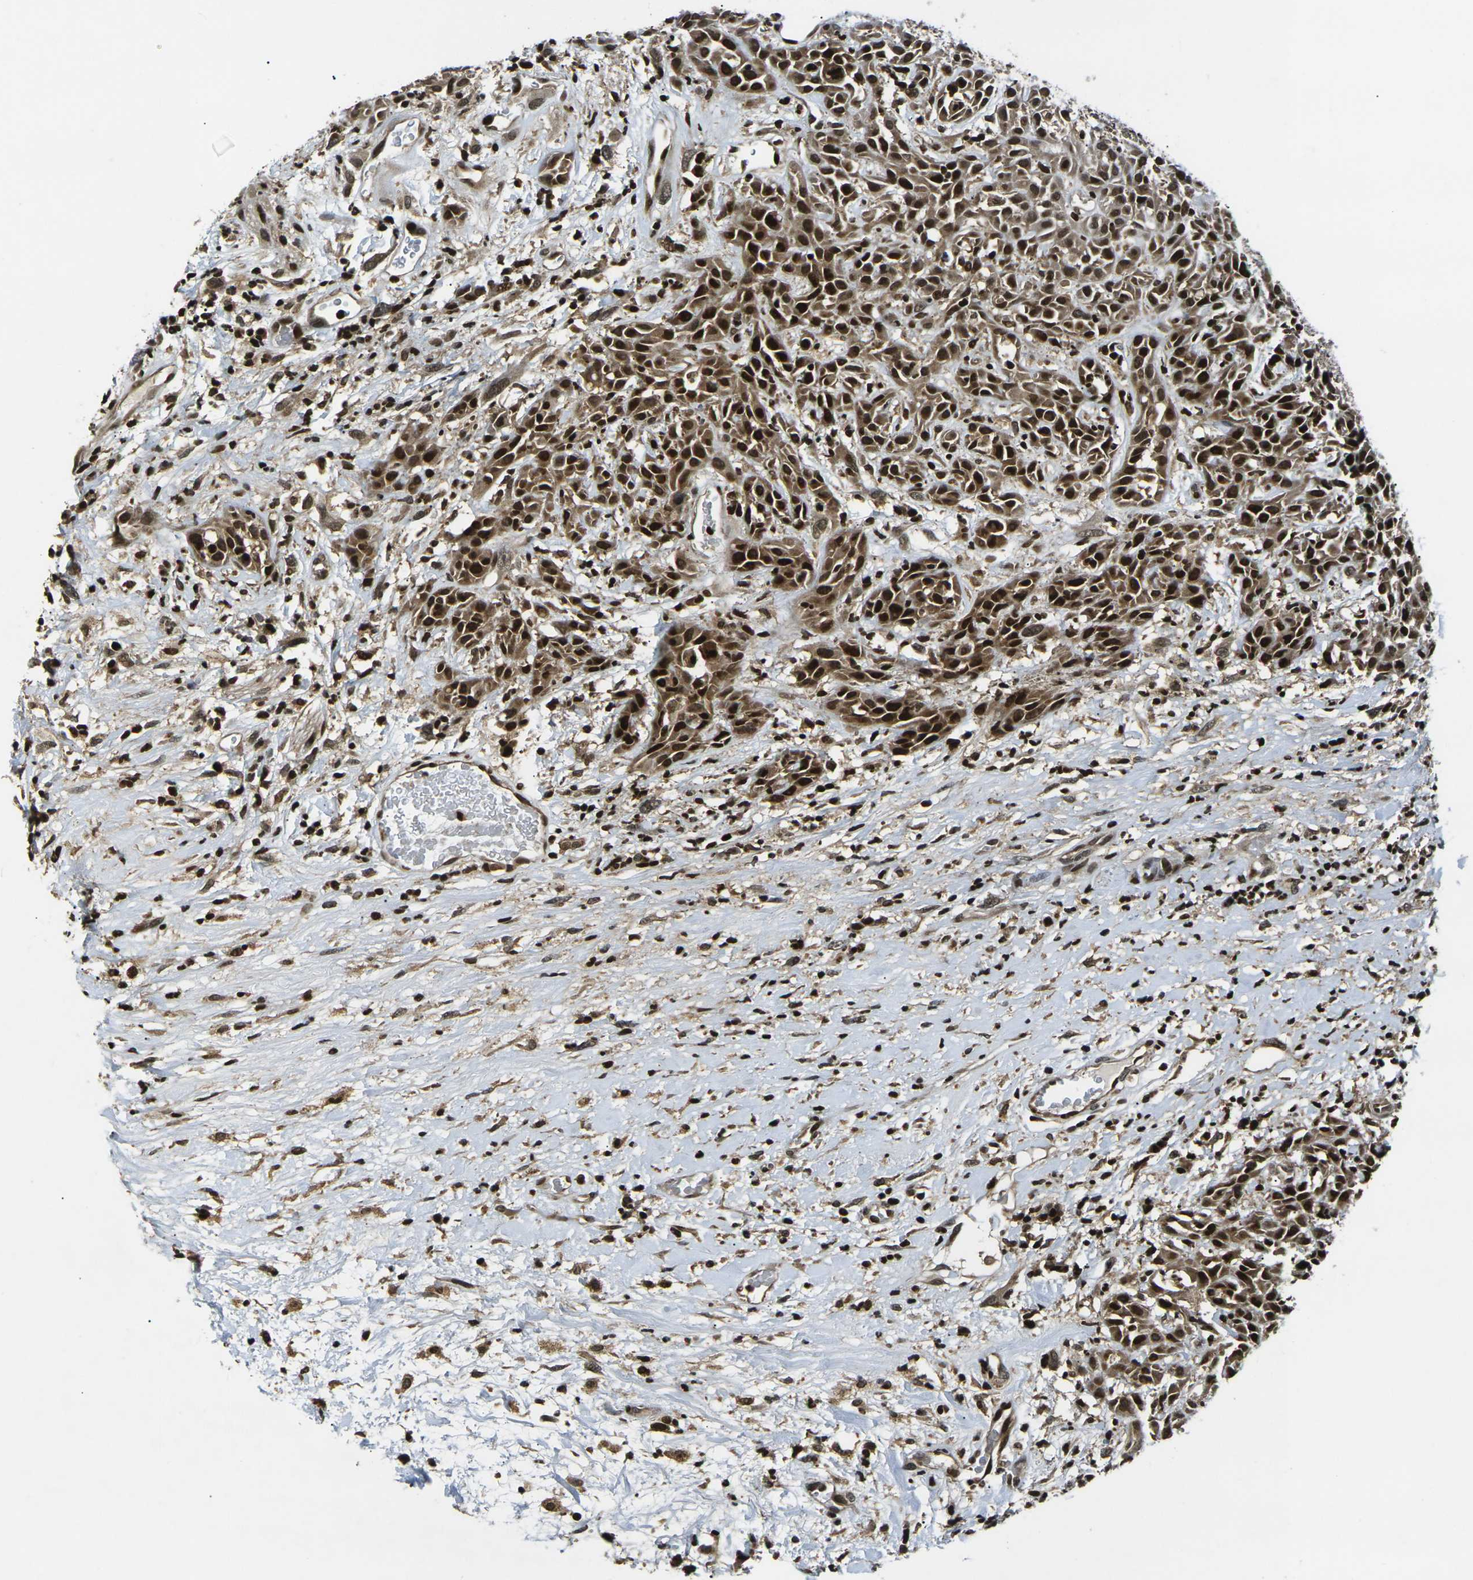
{"staining": {"intensity": "strong", "quantity": ">75%", "location": "cytoplasmic/membranous,nuclear"}, "tissue": "head and neck cancer", "cell_type": "Tumor cells", "image_type": "cancer", "snomed": [{"axis": "morphology", "description": "Normal tissue, NOS"}, {"axis": "morphology", "description": "Squamous cell carcinoma, NOS"}, {"axis": "topography", "description": "Cartilage tissue"}, {"axis": "topography", "description": "Head-Neck"}], "caption": "Immunohistochemical staining of squamous cell carcinoma (head and neck) demonstrates high levels of strong cytoplasmic/membranous and nuclear protein staining in approximately >75% of tumor cells. The staining is performed using DAB (3,3'-diaminobenzidine) brown chromogen to label protein expression. The nuclei are counter-stained blue using hematoxylin.", "gene": "ACTL6A", "patient": {"sex": "male", "age": 62}}